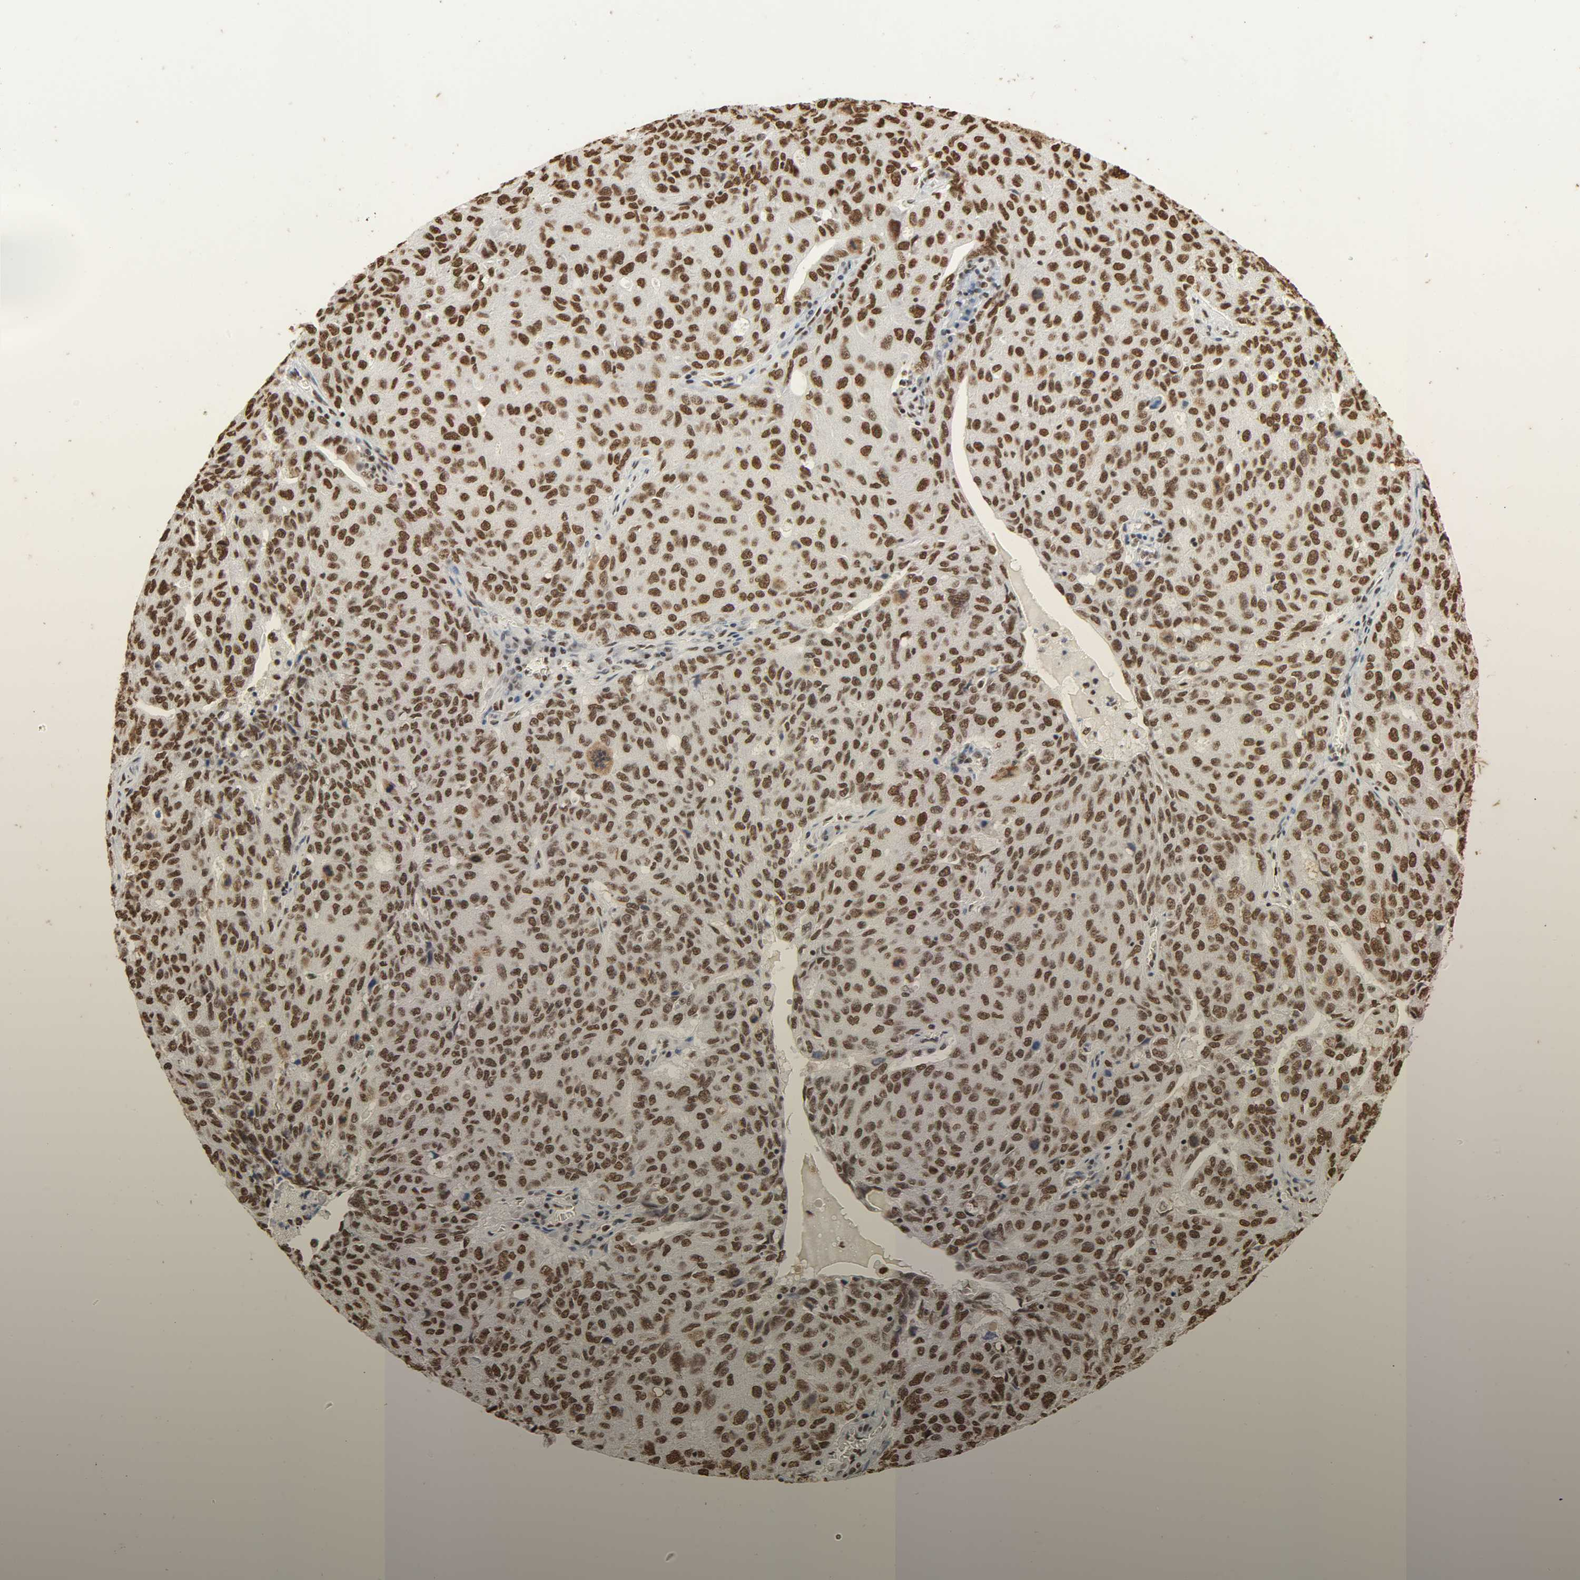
{"staining": {"intensity": "strong", "quantity": ">75%", "location": "nuclear"}, "tissue": "ovarian cancer", "cell_type": "Tumor cells", "image_type": "cancer", "snomed": [{"axis": "morphology", "description": "Carcinoma, endometroid"}, {"axis": "topography", "description": "Ovary"}], "caption": "Endometroid carcinoma (ovarian) tissue displays strong nuclear positivity in approximately >75% of tumor cells, visualized by immunohistochemistry.", "gene": "HNRNPC", "patient": {"sex": "female", "age": 62}}